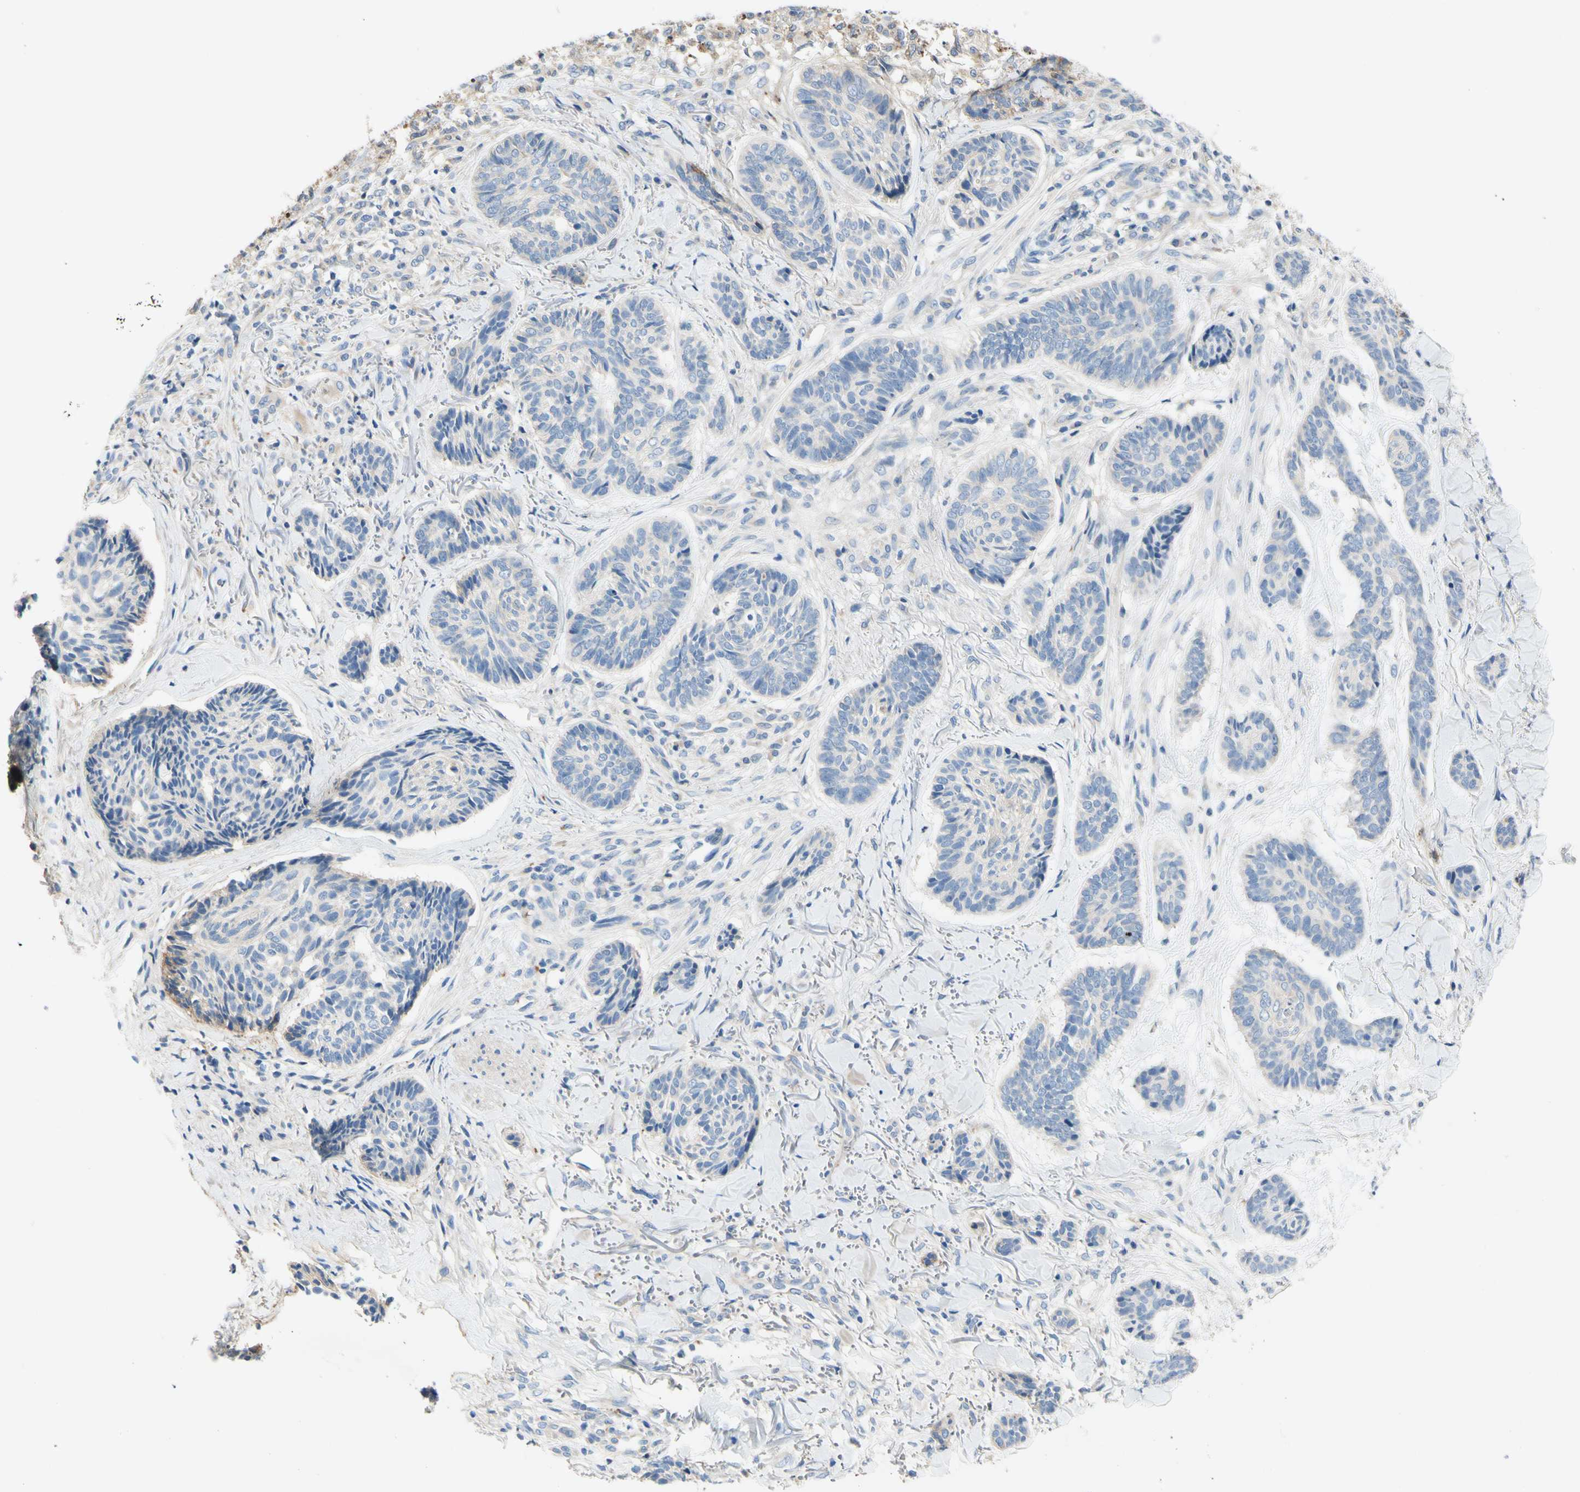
{"staining": {"intensity": "negative", "quantity": "none", "location": "none"}, "tissue": "skin cancer", "cell_type": "Tumor cells", "image_type": "cancer", "snomed": [{"axis": "morphology", "description": "Basal cell carcinoma"}, {"axis": "topography", "description": "Skin"}], "caption": "This is an IHC histopathology image of skin cancer (basal cell carcinoma). There is no staining in tumor cells.", "gene": "F3", "patient": {"sex": "male", "age": 43}}